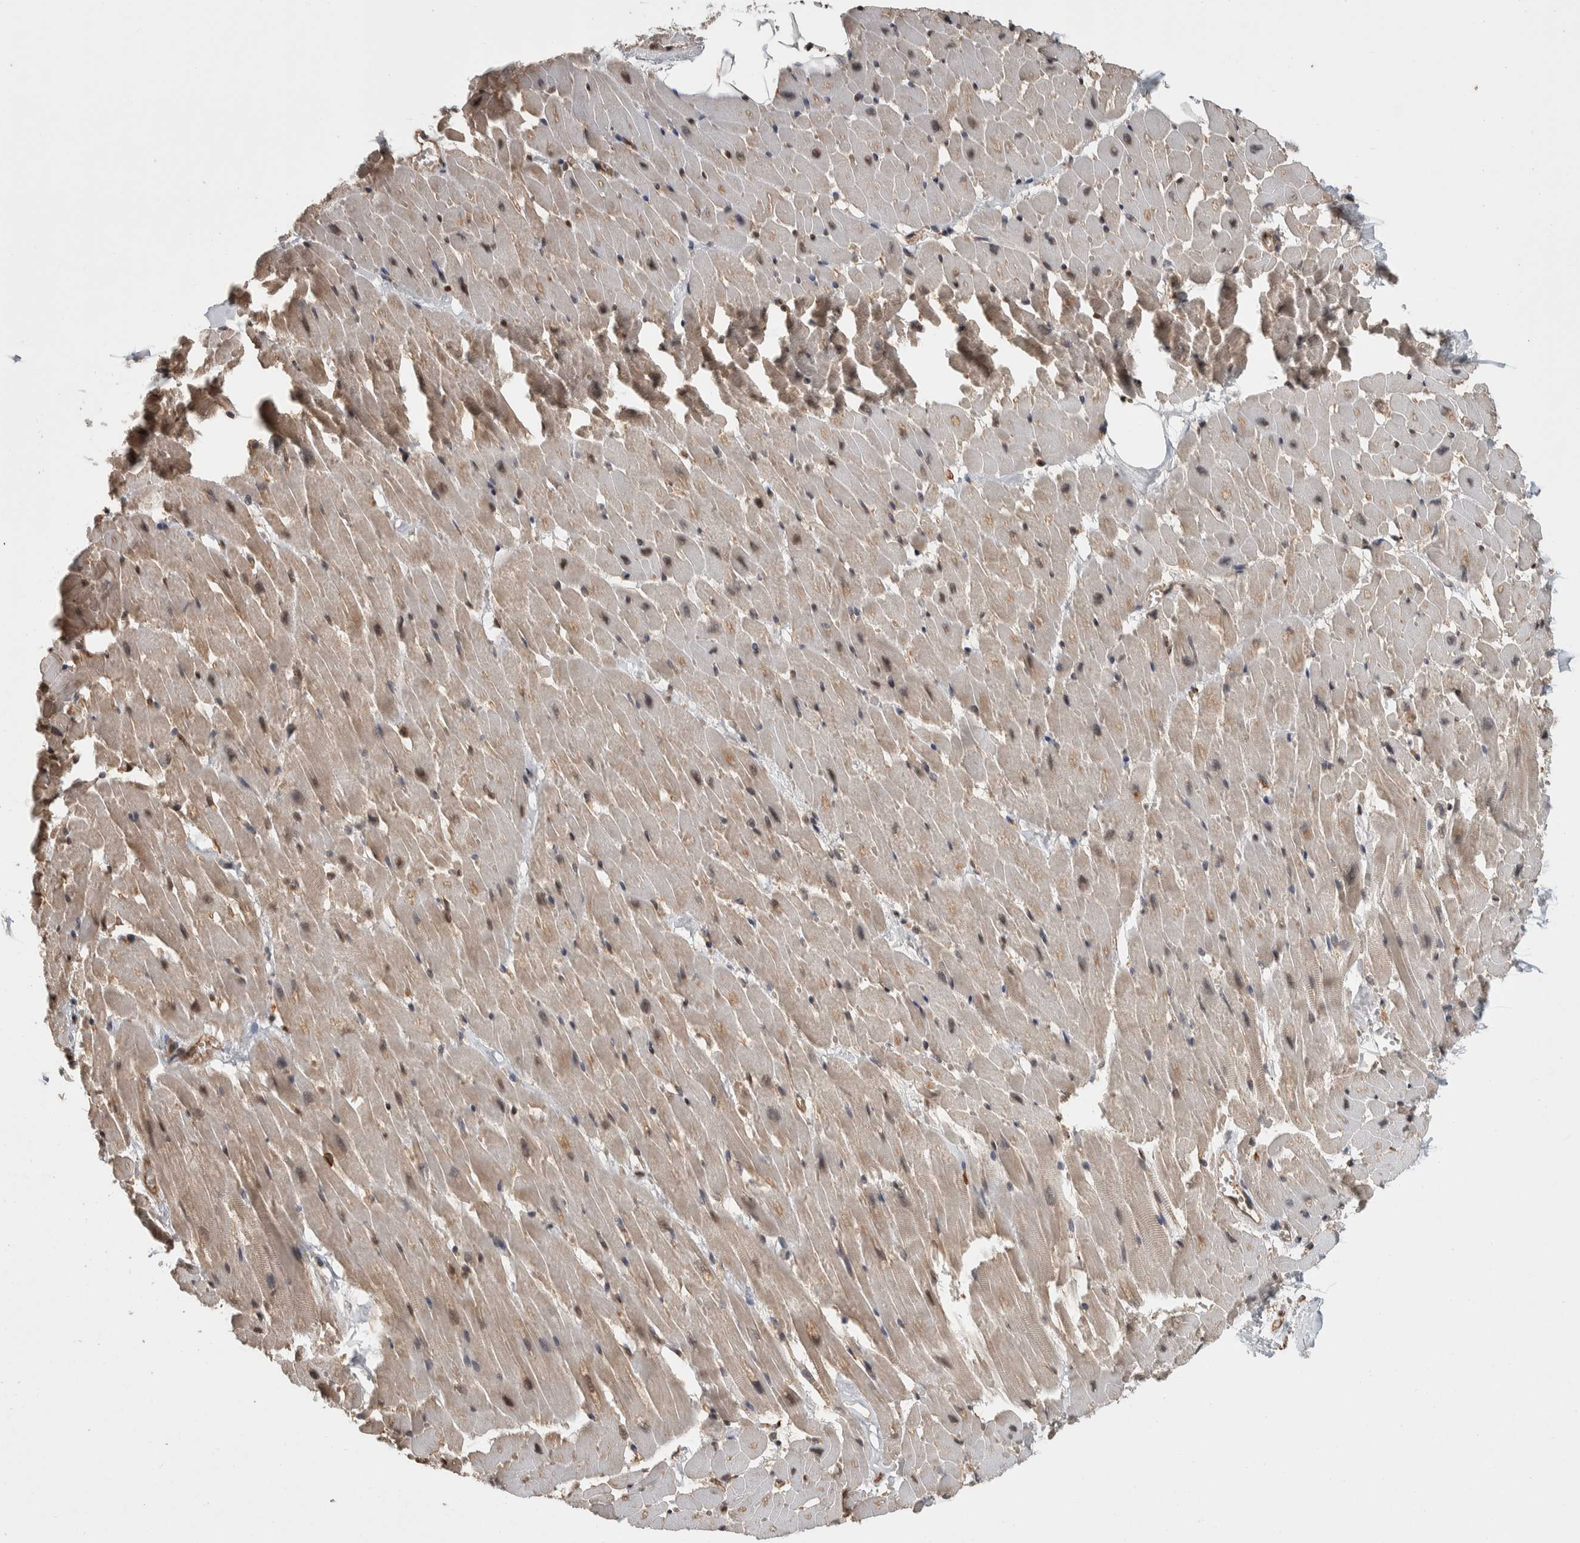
{"staining": {"intensity": "weak", "quantity": "<25%", "location": "cytoplasmic/membranous,nuclear"}, "tissue": "heart muscle", "cell_type": "Cardiomyocytes", "image_type": "normal", "snomed": [{"axis": "morphology", "description": "Normal tissue, NOS"}, {"axis": "topography", "description": "Heart"}], "caption": "Immunohistochemical staining of normal human heart muscle exhibits no significant staining in cardiomyocytes.", "gene": "ZNF592", "patient": {"sex": "female", "age": 19}}